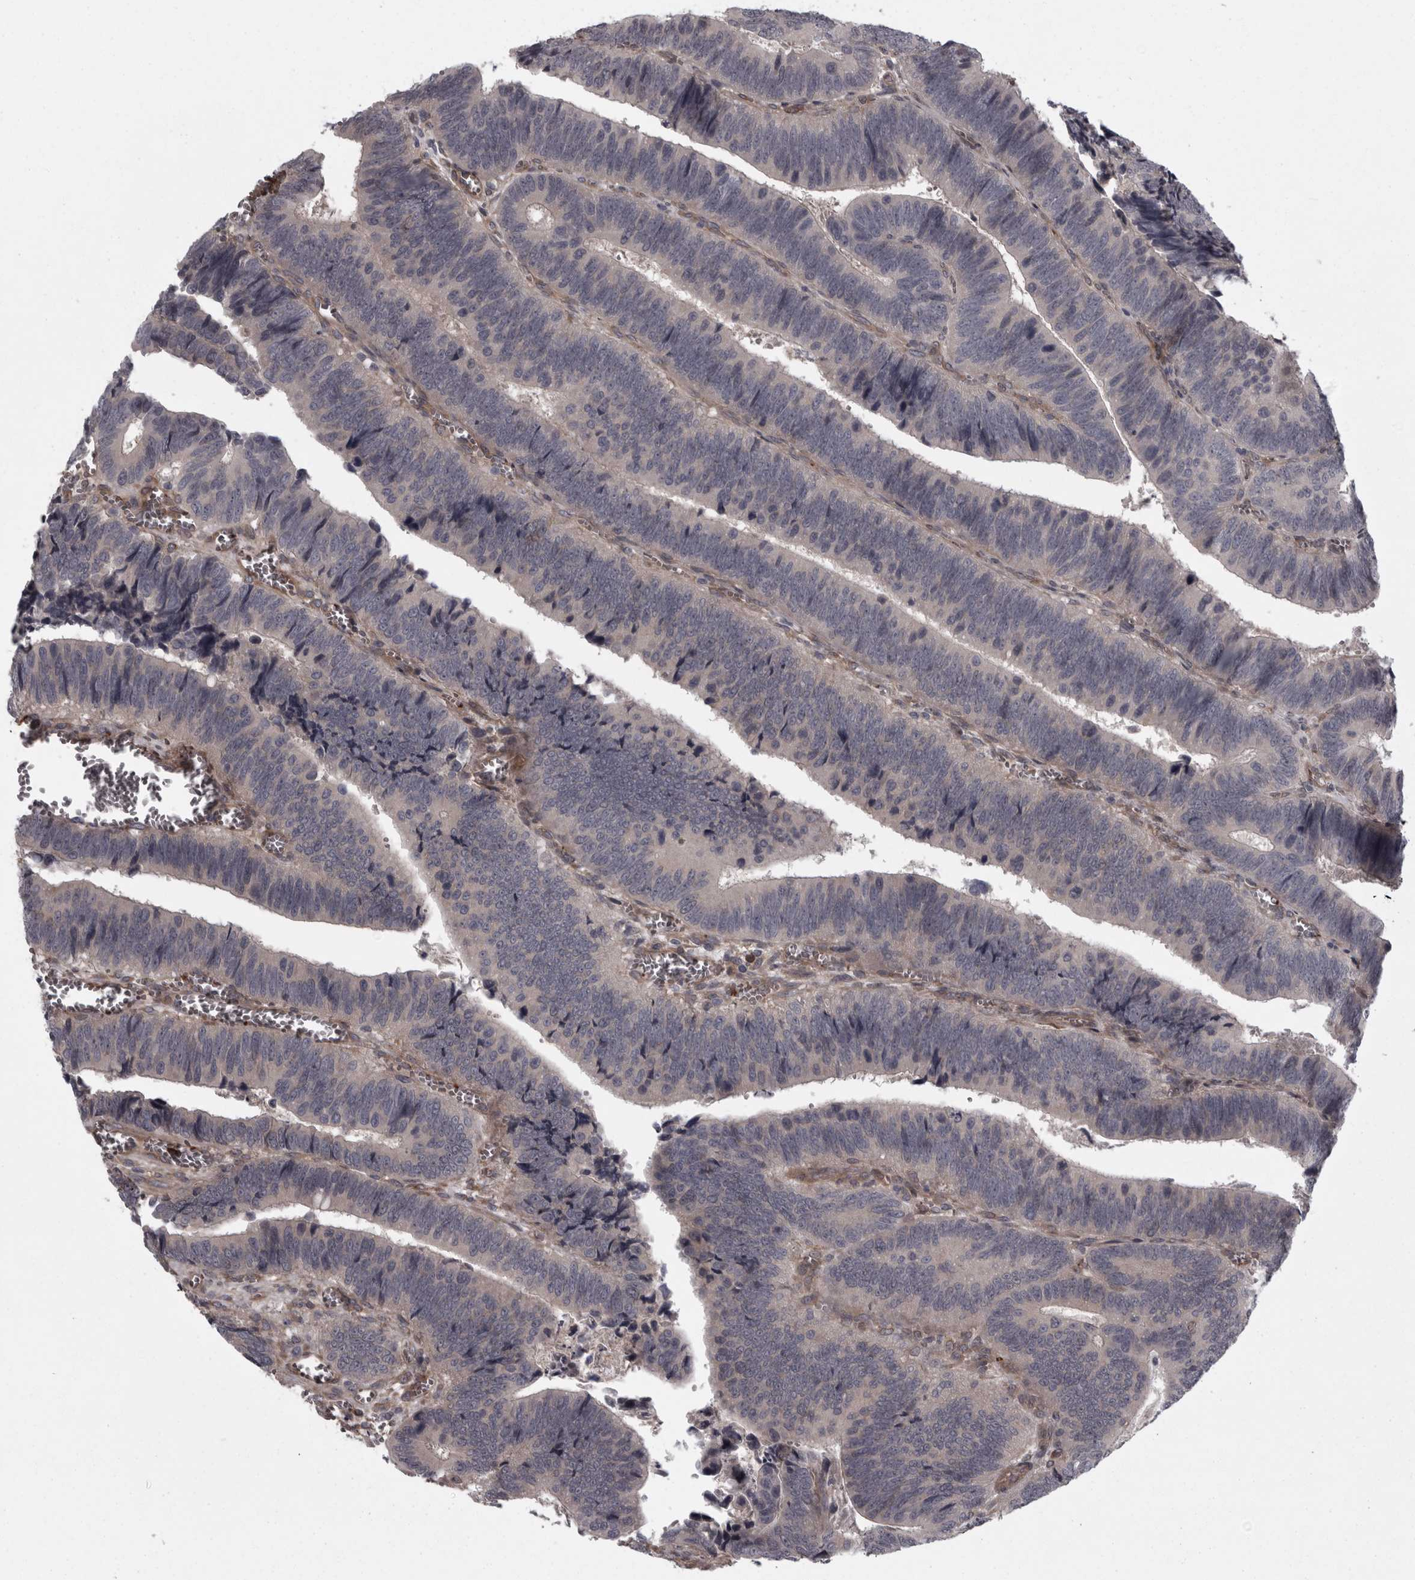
{"staining": {"intensity": "negative", "quantity": "none", "location": "none"}, "tissue": "colorectal cancer", "cell_type": "Tumor cells", "image_type": "cancer", "snomed": [{"axis": "morphology", "description": "Inflammation, NOS"}, {"axis": "morphology", "description": "Adenocarcinoma, NOS"}, {"axis": "topography", "description": "Colon"}], "caption": "There is no significant expression in tumor cells of adenocarcinoma (colorectal).", "gene": "RSU1", "patient": {"sex": "male", "age": 72}}